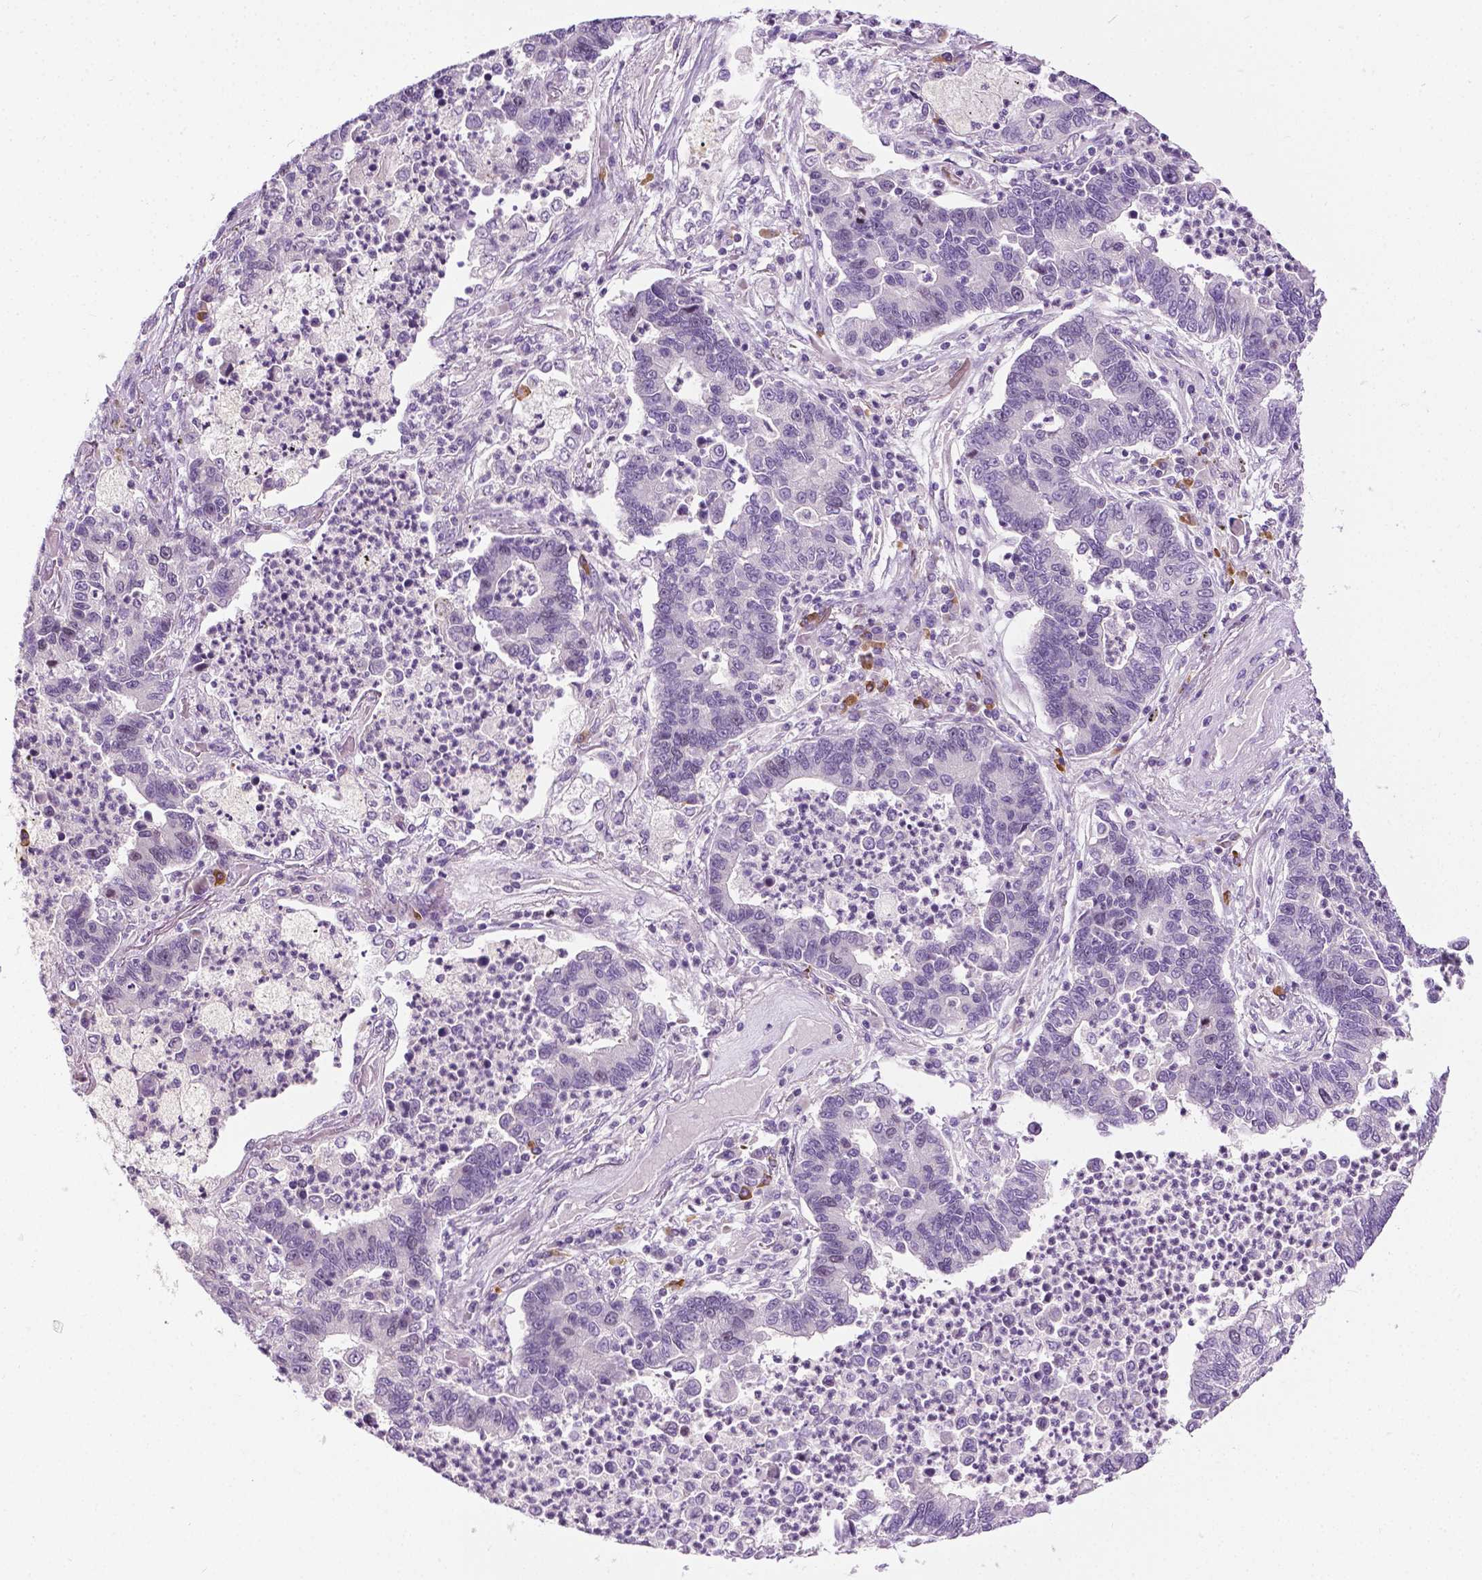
{"staining": {"intensity": "negative", "quantity": "none", "location": "none"}, "tissue": "lung cancer", "cell_type": "Tumor cells", "image_type": "cancer", "snomed": [{"axis": "morphology", "description": "Adenocarcinoma, NOS"}, {"axis": "topography", "description": "Lung"}], "caption": "Lung adenocarcinoma stained for a protein using immunohistochemistry (IHC) demonstrates no staining tumor cells.", "gene": "DENND4A", "patient": {"sex": "female", "age": 57}}